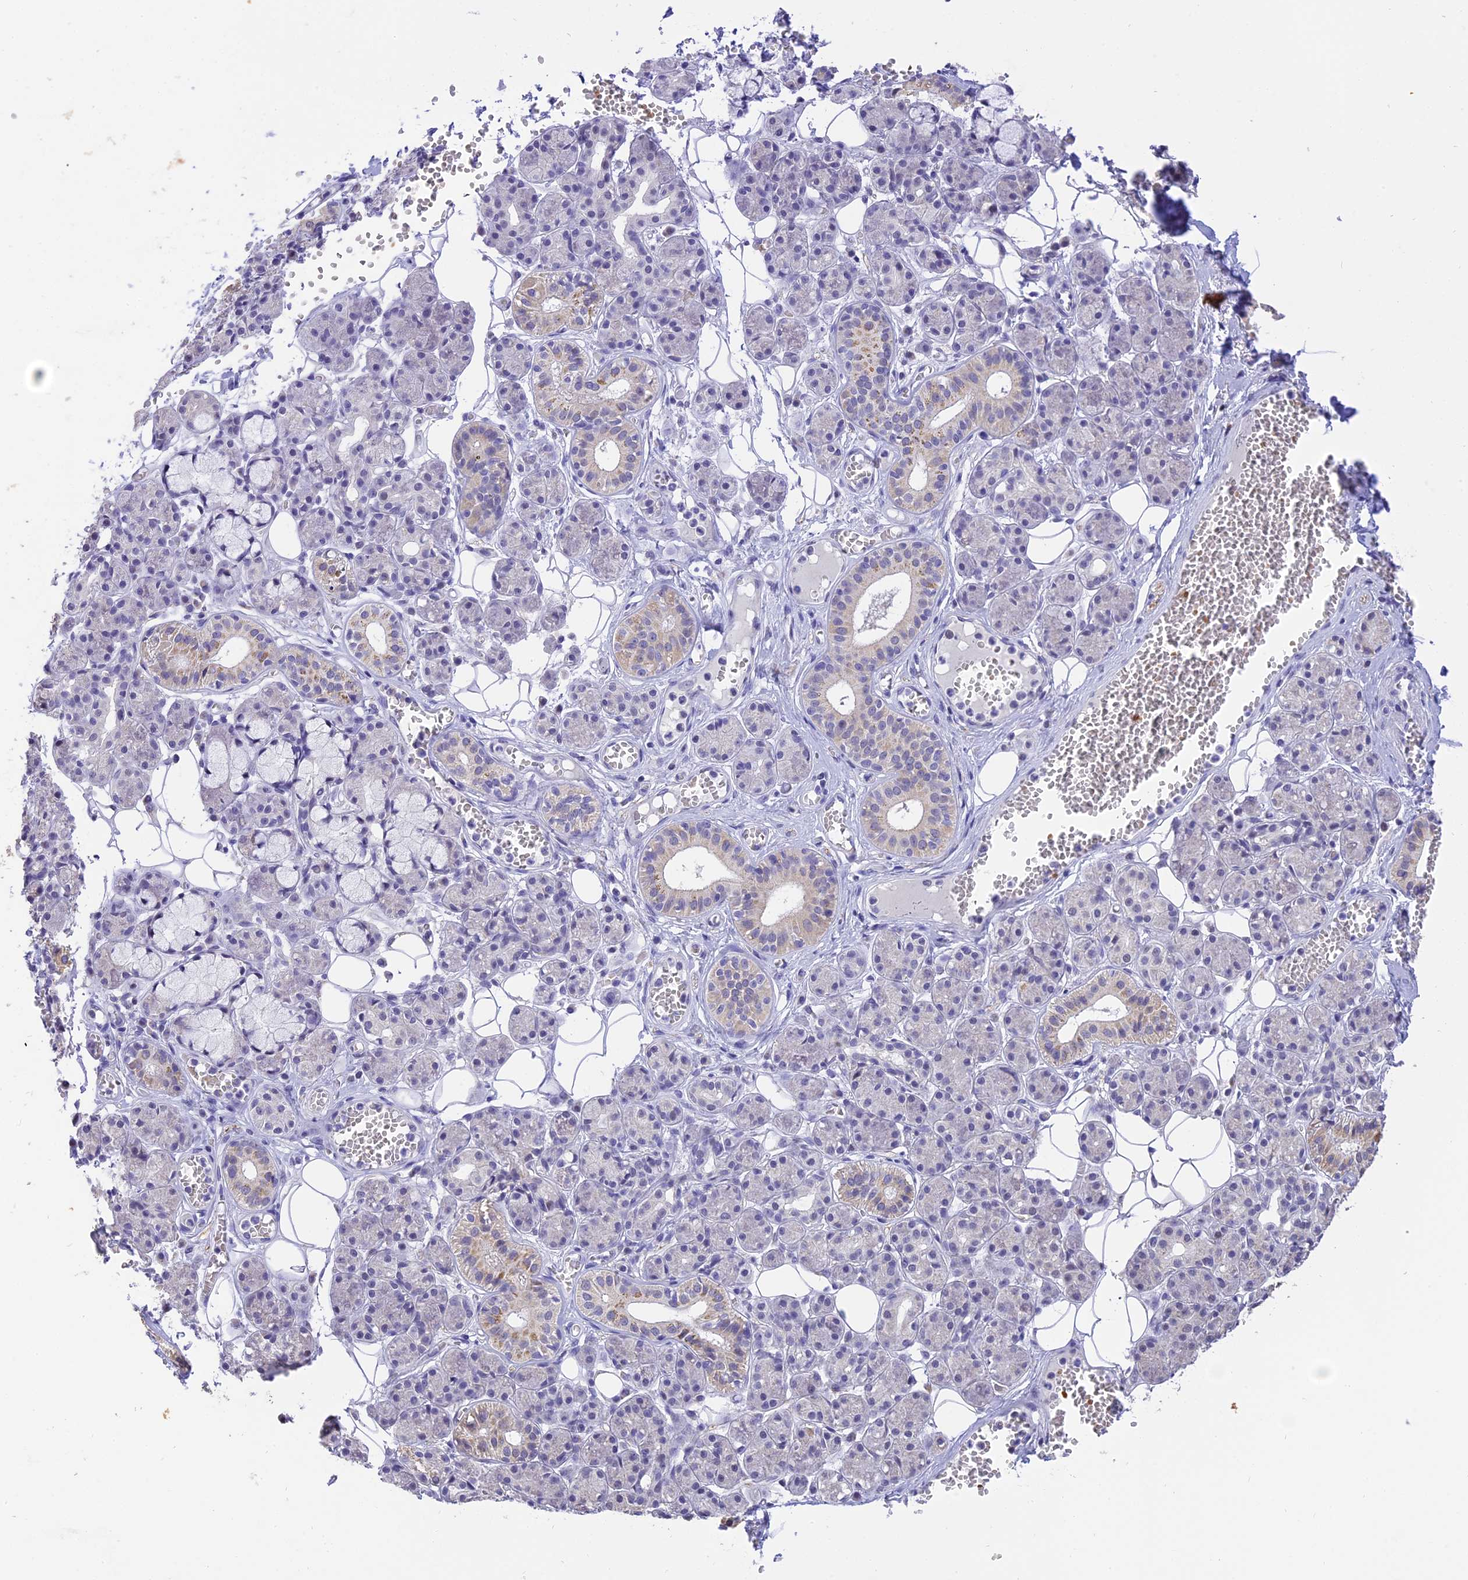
{"staining": {"intensity": "weak", "quantity": "<25%", "location": "cytoplasmic/membranous"}, "tissue": "salivary gland", "cell_type": "Glandular cells", "image_type": "normal", "snomed": [{"axis": "morphology", "description": "Normal tissue, NOS"}, {"axis": "topography", "description": "Salivary gland"}], "caption": "This is an IHC image of benign salivary gland. There is no staining in glandular cells.", "gene": "AHSP", "patient": {"sex": "male", "age": 63}}